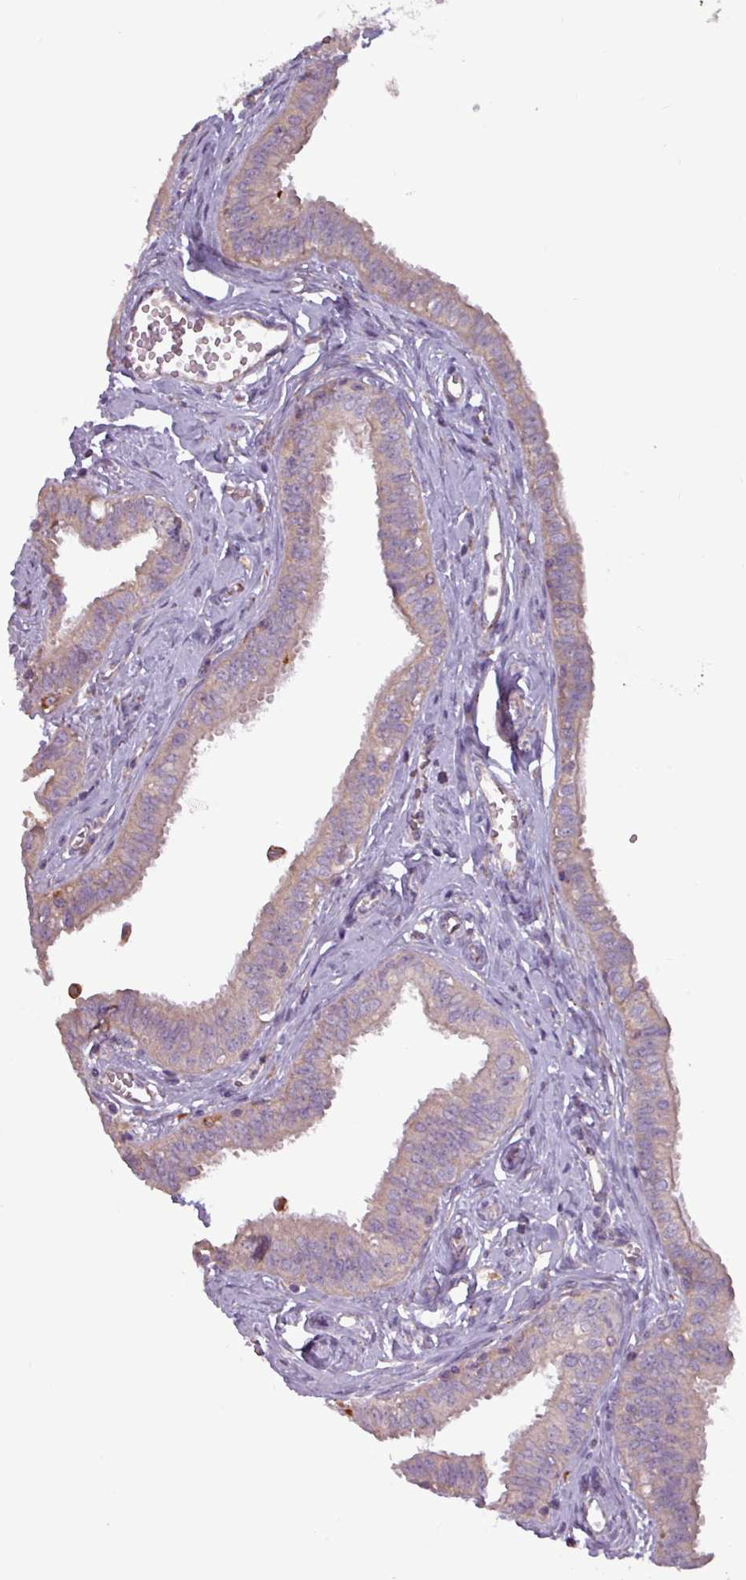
{"staining": {"intensity": "weak", "quantity": ">75%", "location": "cytoplasmic/membranous"}, "tissue": "fallopian tube", "cell_type": "Glandular cells", "image_type": "normal", "snomed": [{"axis": "morphology", "description": "Normal tissue, NOS"}, {"axis": "morphology", "description": "Carcinoma, NOS"}, {"axis": "topography", "description": "Fallopian tube"}, {"axis": "topography", "description": "Ovary"}], "caption": "A low amount of weak cytoplasmic/membranous staining is appreciated in about >75% of glandular cells in normal fallopian tube.", "gene": "PLIN2", "patient": {"sex": "female", "age": 59}}